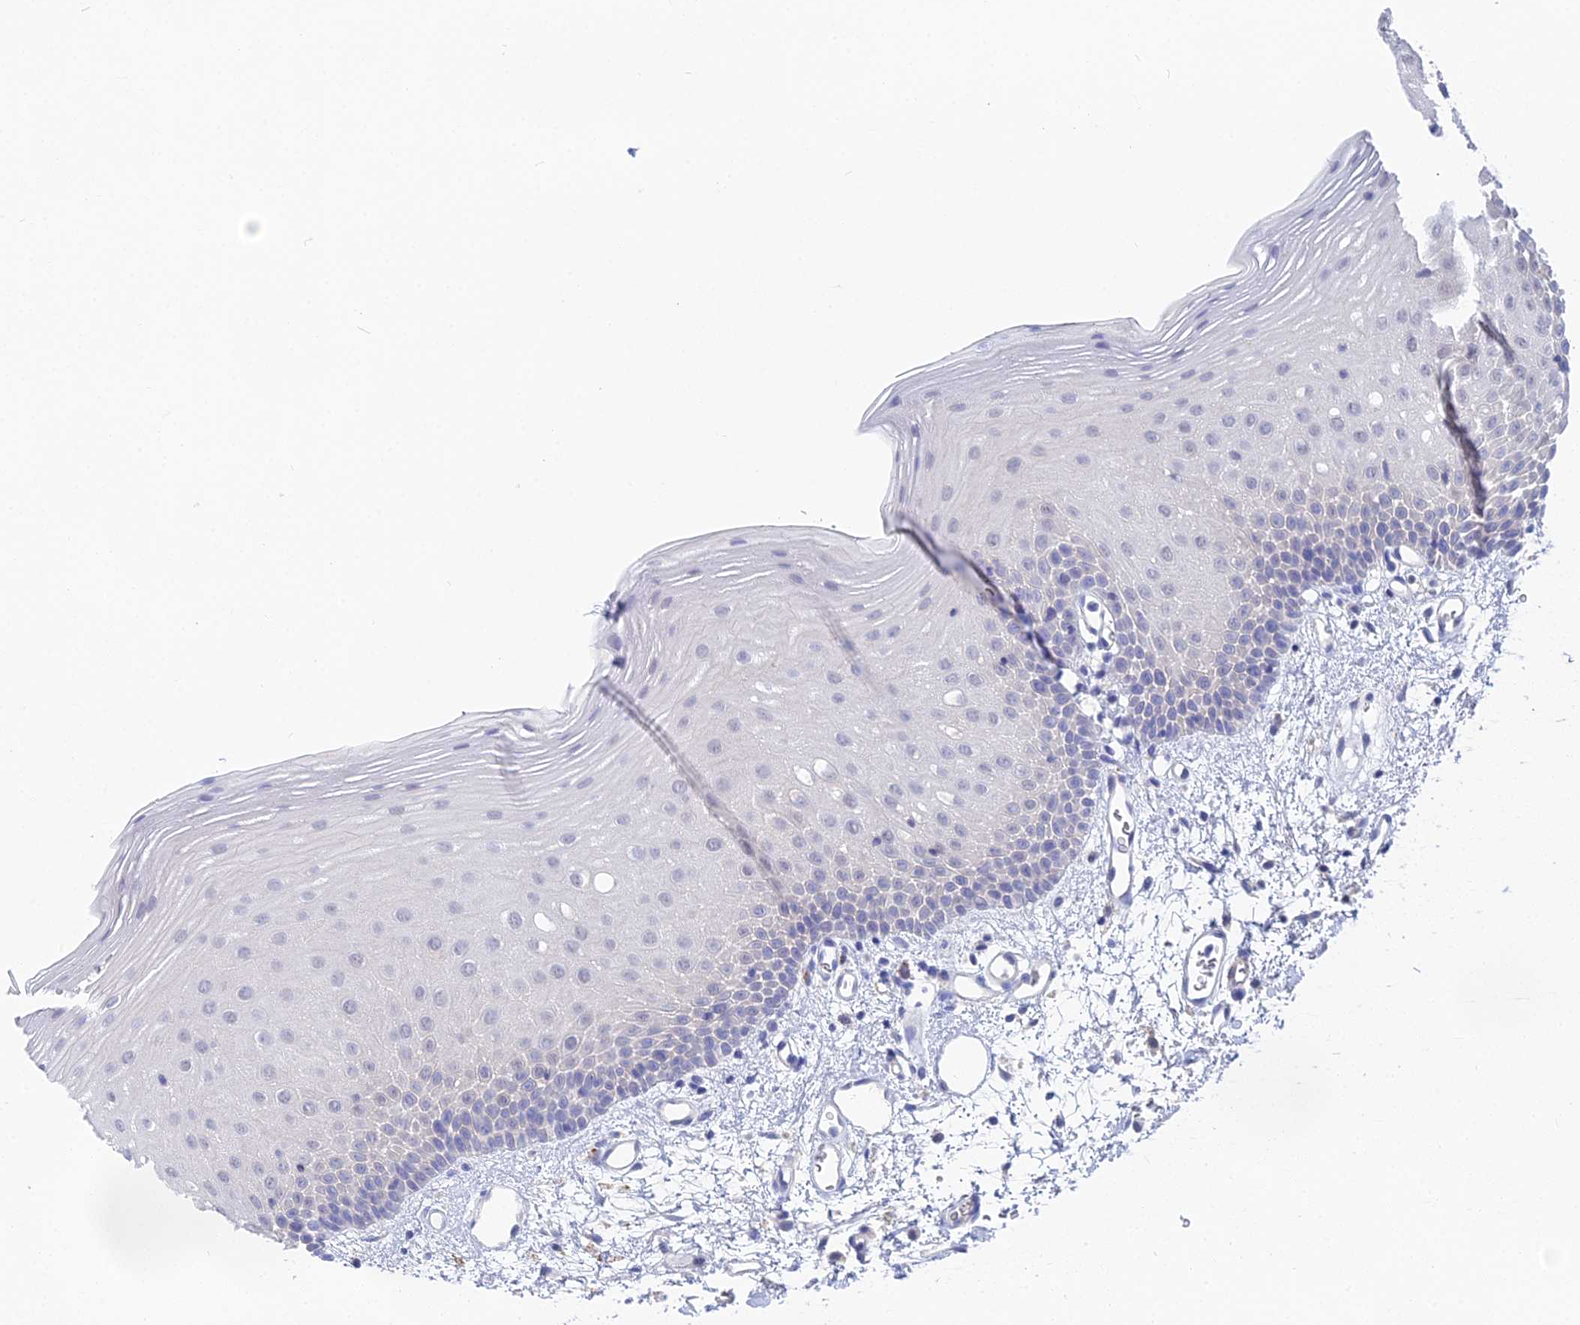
{"staining": {"intensity": "negative", "quantity": "none", "location": "none"}, "tissue": "oral mucosa", "cell_type": "Squamous epithelial cells", "image_type": "normal", "snomed": [{"axis": "morphology", "description": "Normal tissue, NOS"}, {"axis": "topography", "description": "Oral tissue"}], "caption": "IHC image of benign oral mucosa: oral mucosa stained with DAB (3,3'-diaminobenzidine) shows no significant protein expression in squamous epithelial cells.", "gene": "DNAH14", "patient": {"sex": "female", "age": 70}}